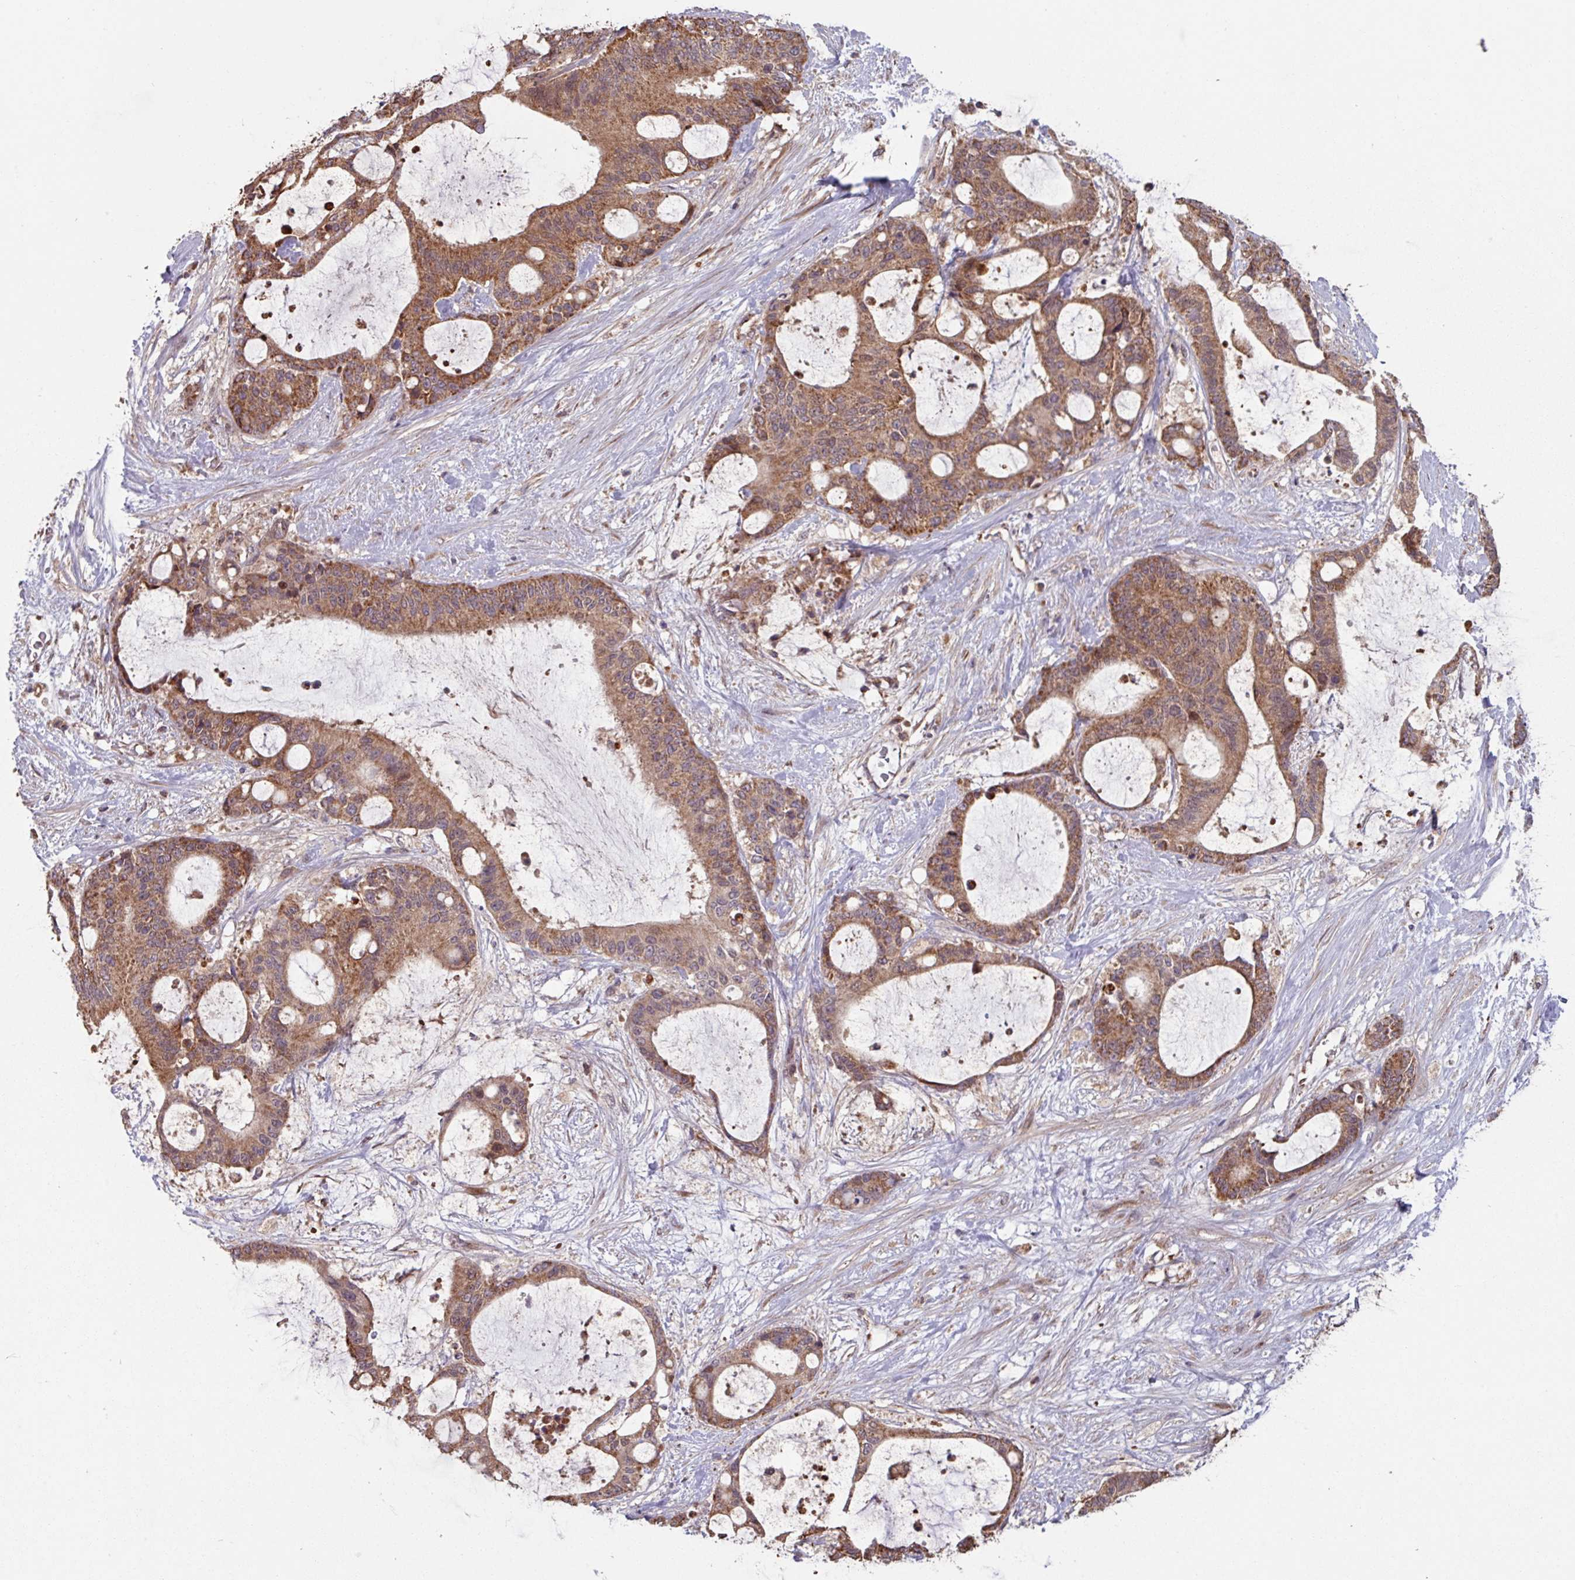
{"staining": {"intensity": "moderate", "quantity": ">75%", "location": "cytoplasmic/membranous"}, "tissue": "liver cancer", "cell_type": "Tumor cells", "image_type": "cancer", "snomed": [{"axis": "morphology", "description": "Normal tissue, NOS"}, {"axis": "morphology", "description": "Cholangiocarcinoma"}, {"axis": "topography", "description": "Liver"}, {"axis": "topography", "description": "Peripheral nerve tissue"}], "caption": "This is a histology image of immunohistochemistry staining of liver cholangiocarcinoma, which shows moderate expression in the cytoplasmic/membranous of tumor cells.", "gene": "COX7C", "patient": {"sex": "female", "age": 73}}